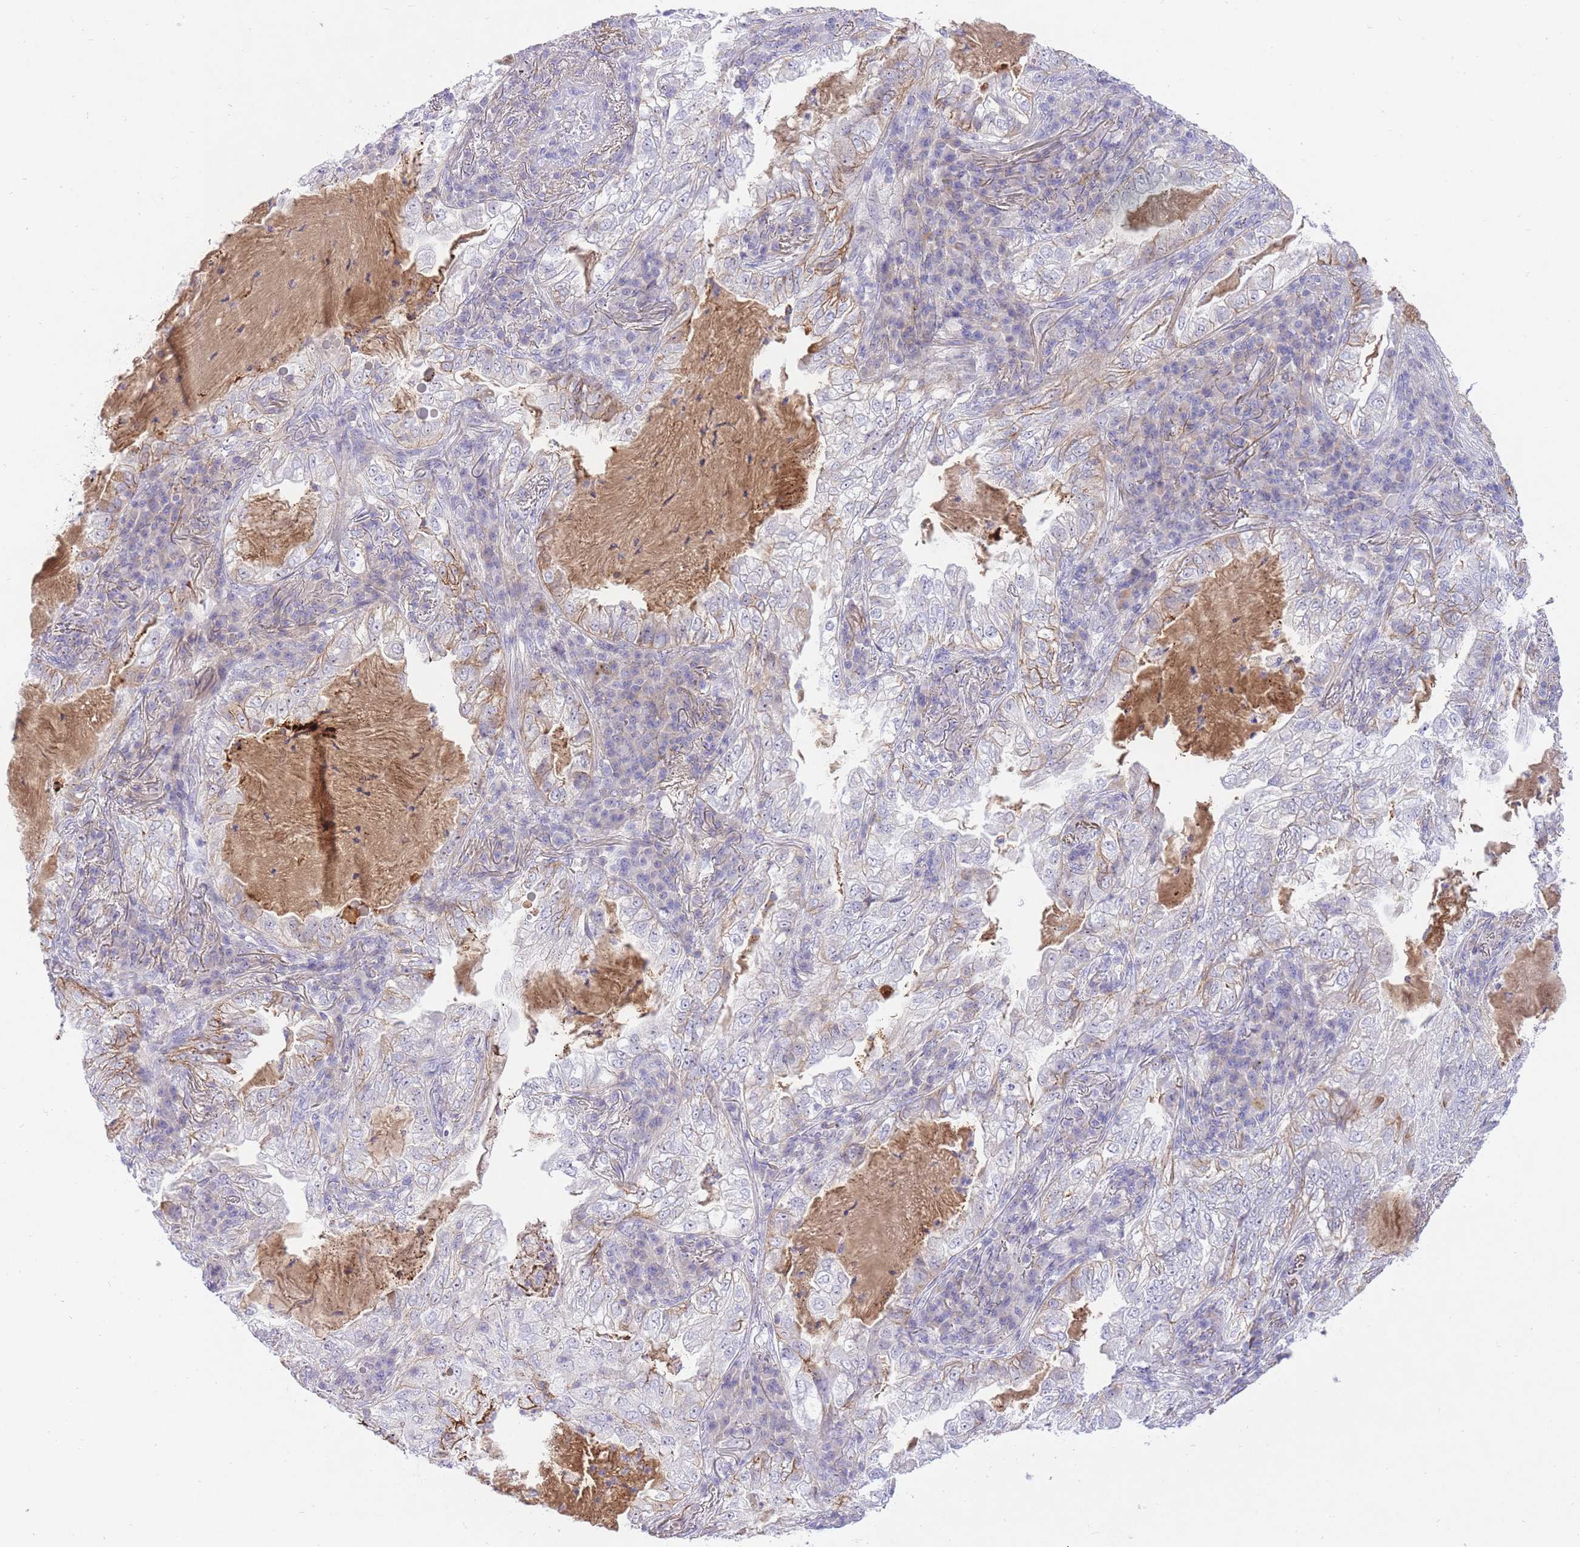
{"staining": {"intensity": "negative", "quantity": "none", "location": "none"}, "tissue": "lung cancer", "cell_type": "Tumor cells", "image_type": "cancer", "snomed": [{"axis": "morphology", "description": "Adenocarcinoma, NOS"}, {"axis": "topography", "description": "Lung"}], "caption": "DAB immunohistochemical staining of adenocarcinoma (lung) shows no significant staining in tumor cells. Nuclei are stained in blue.", "gene": "HRG", "patient": {"sex": "female", "age": 73}}